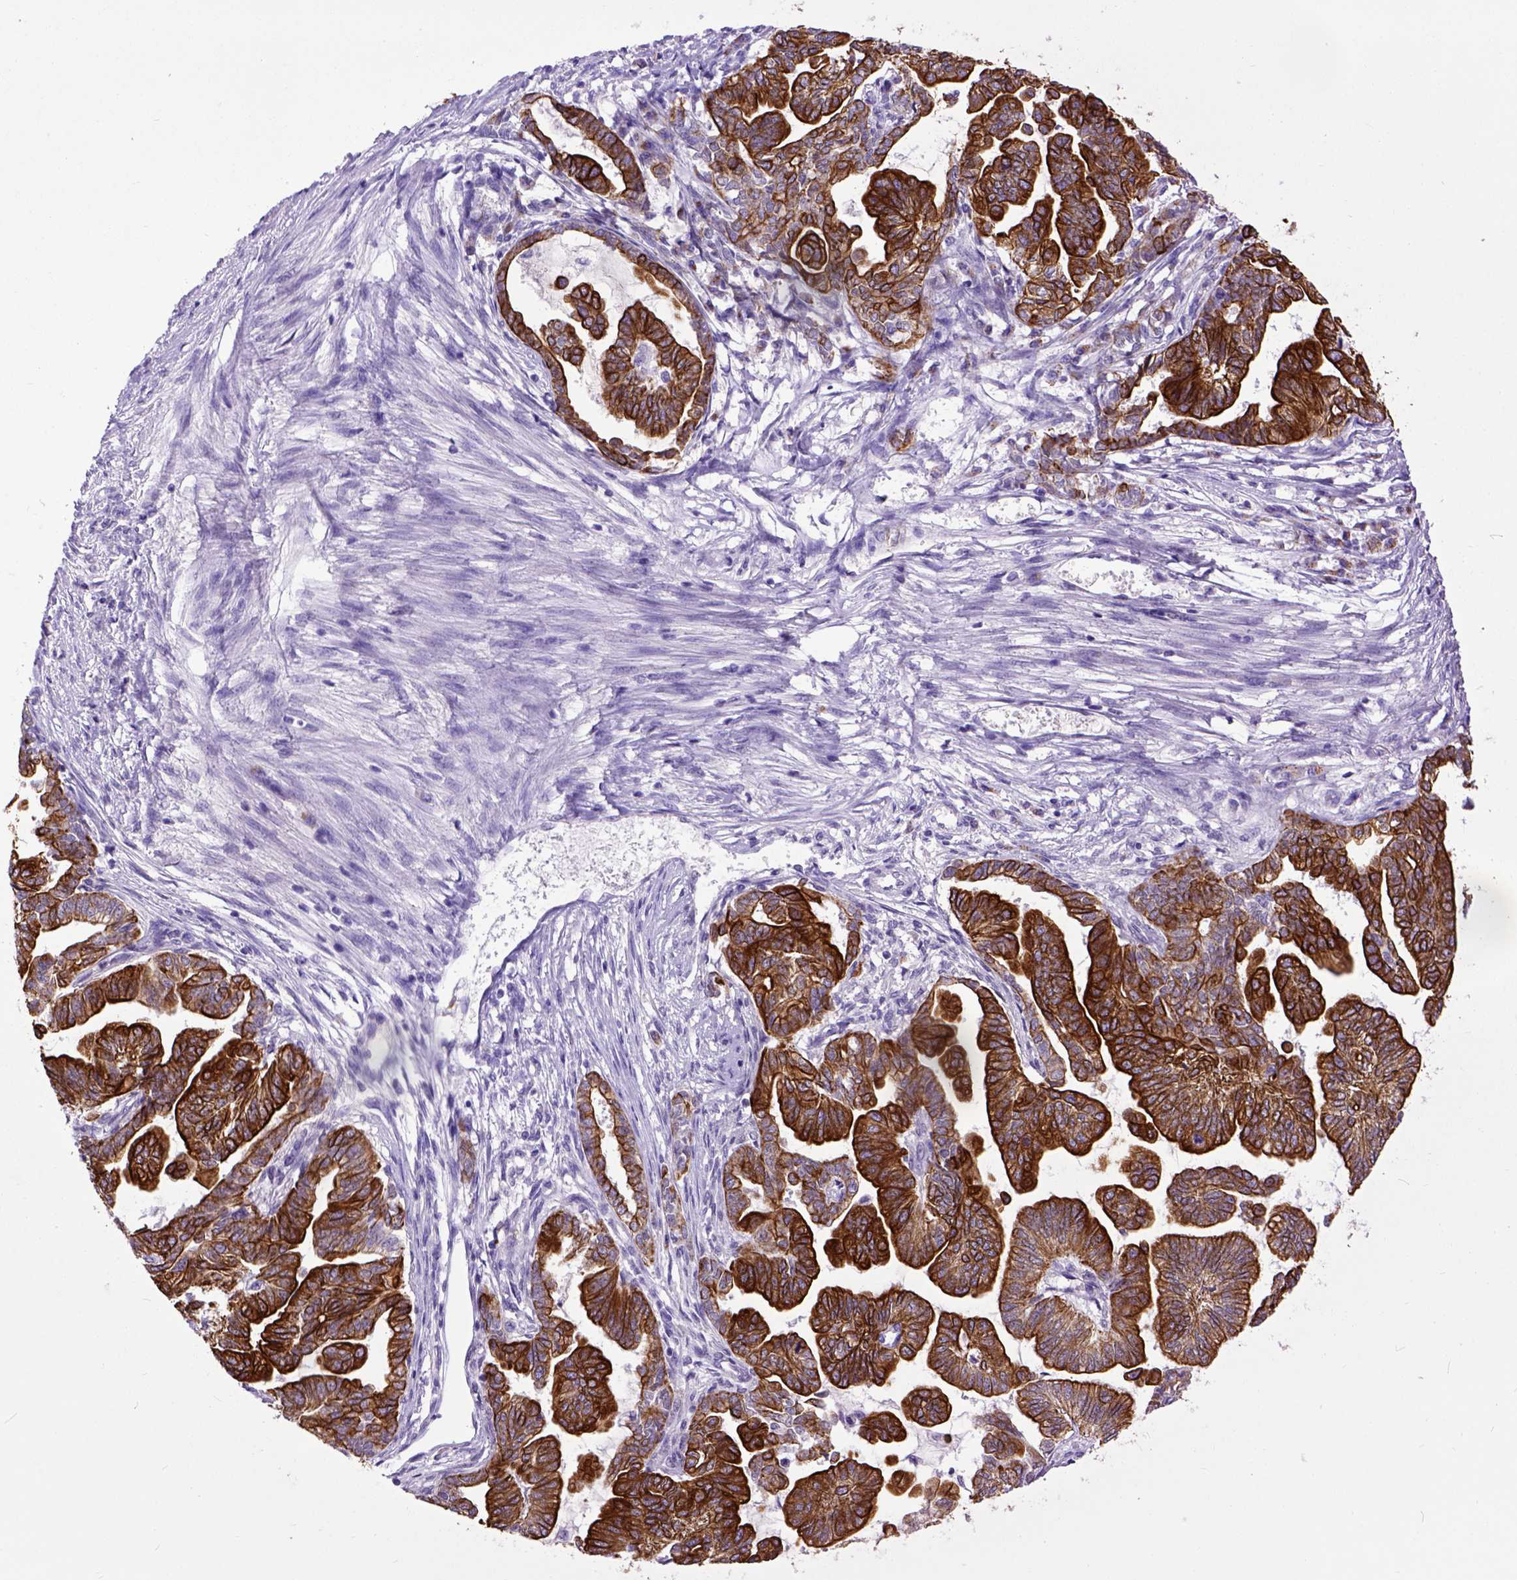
{"staining": {"intensity": "strong", "quantity": ">75%", "location": "cytoplasmic/membranous"}, "tissue": "stomach cancer", "cell_type": "Tumor cells", "image_type": "cancer", "snomed": [{"axis": "morphology", "description": "Adenocarcinoma, NOS"}, {"axis": "topography", "description": "Stomach"}], "caption": "A brown stain shows strong cytoplasmic/membranous expression of a protein in human stomach adenocarcinoma tumor cells.", "gene": "RAB25", "patient": {"sex": "male", "age": 83}}